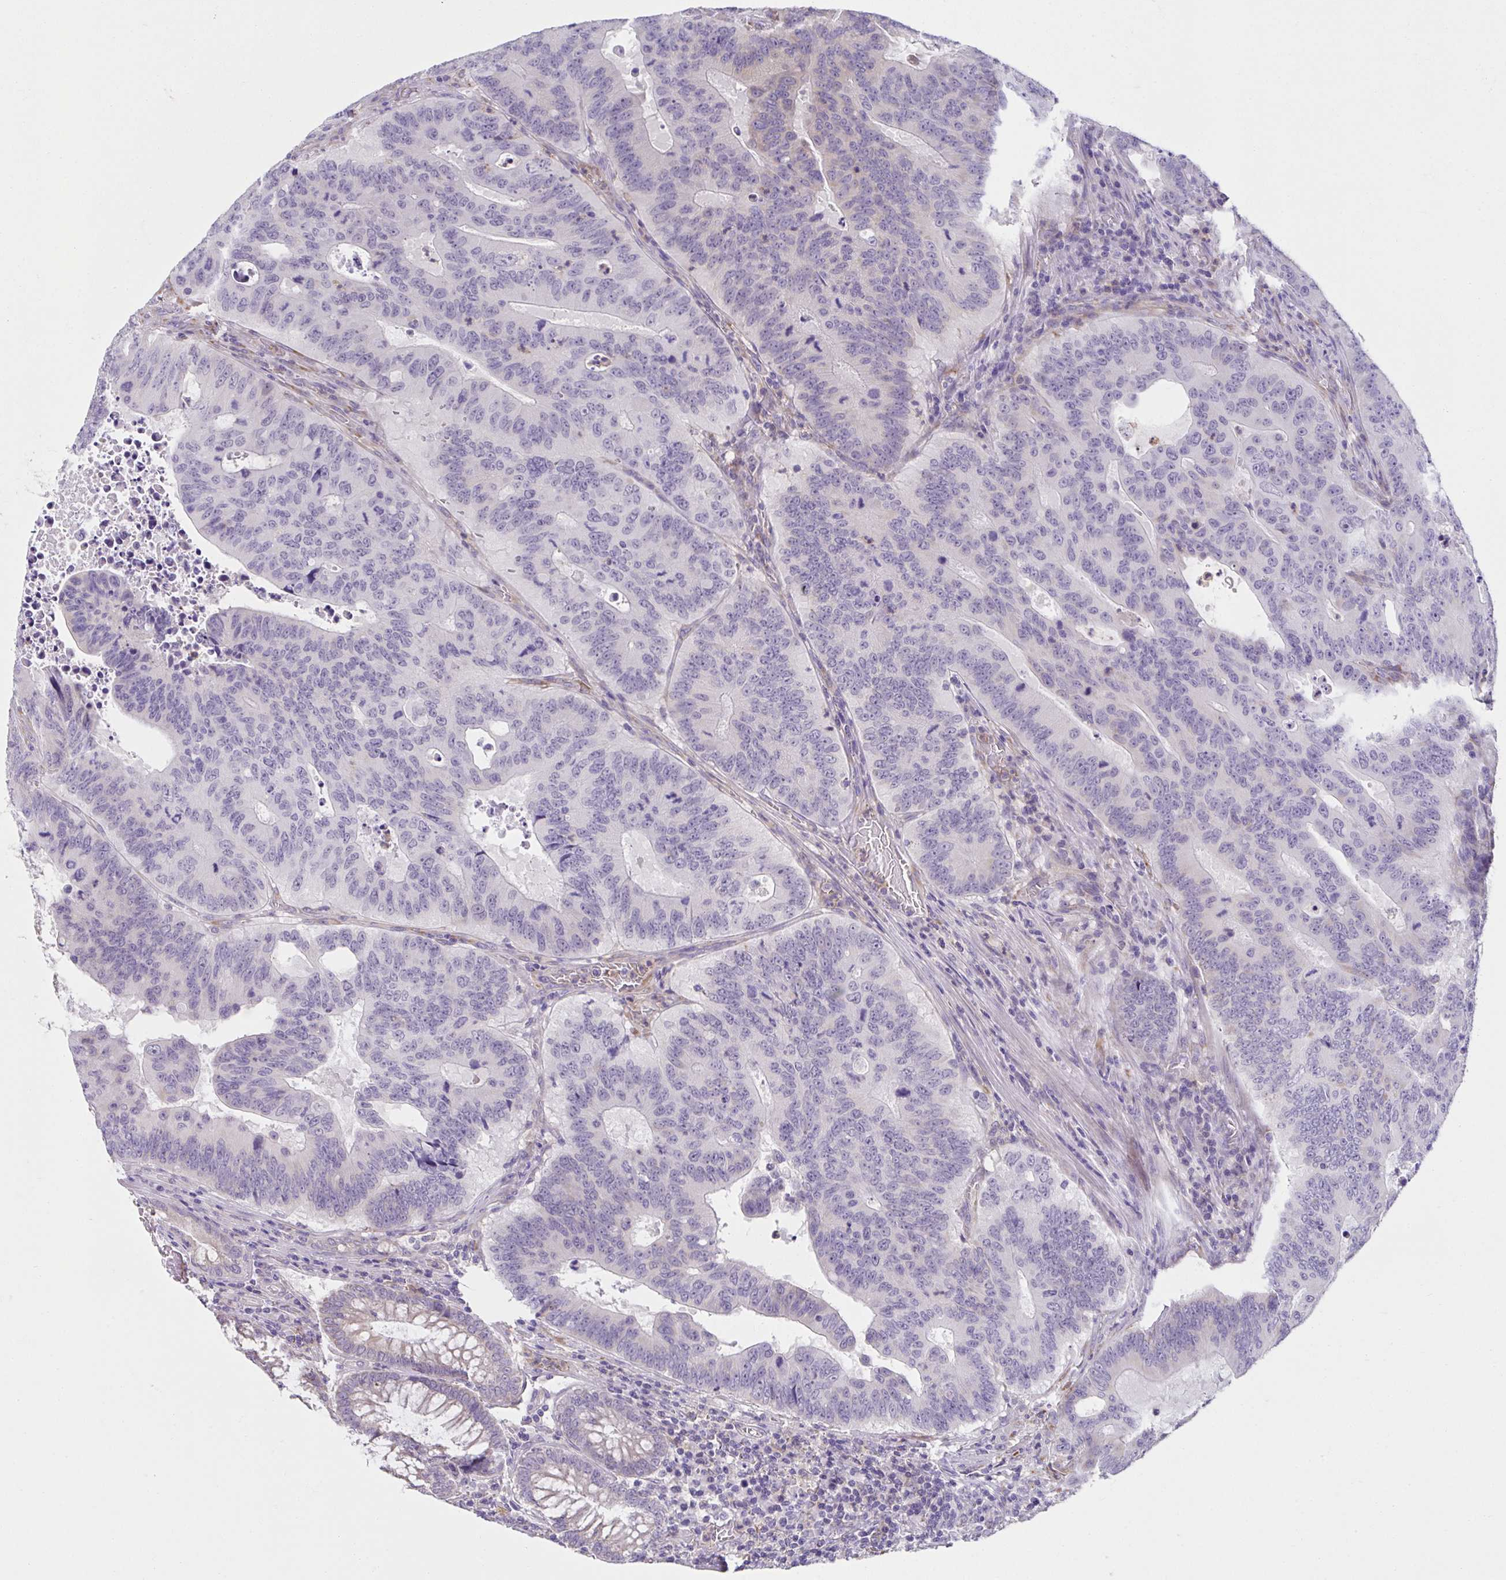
{"staining": {"intensity": "weak", "quantity": "25%-75%", "location": "cytoplasmic/membranous"}, "tissue": "colorectal cancer", "cell_type": "Tumor cells", "image_type": "cancer", "snomed": [{"axis": "morphology", "description": "Adenocarcinoma, NOS"}, {"axis": "topography", "description": "Colon"}], "caption": "Protein analysis of colorectal adenocarcinoma tissue demonstrates weak cytoplasmic/membranous staining in about 25%-75% of tumor cells.", "gene": "CXCR1", "patient": {"sex": "male", "age": 62}}